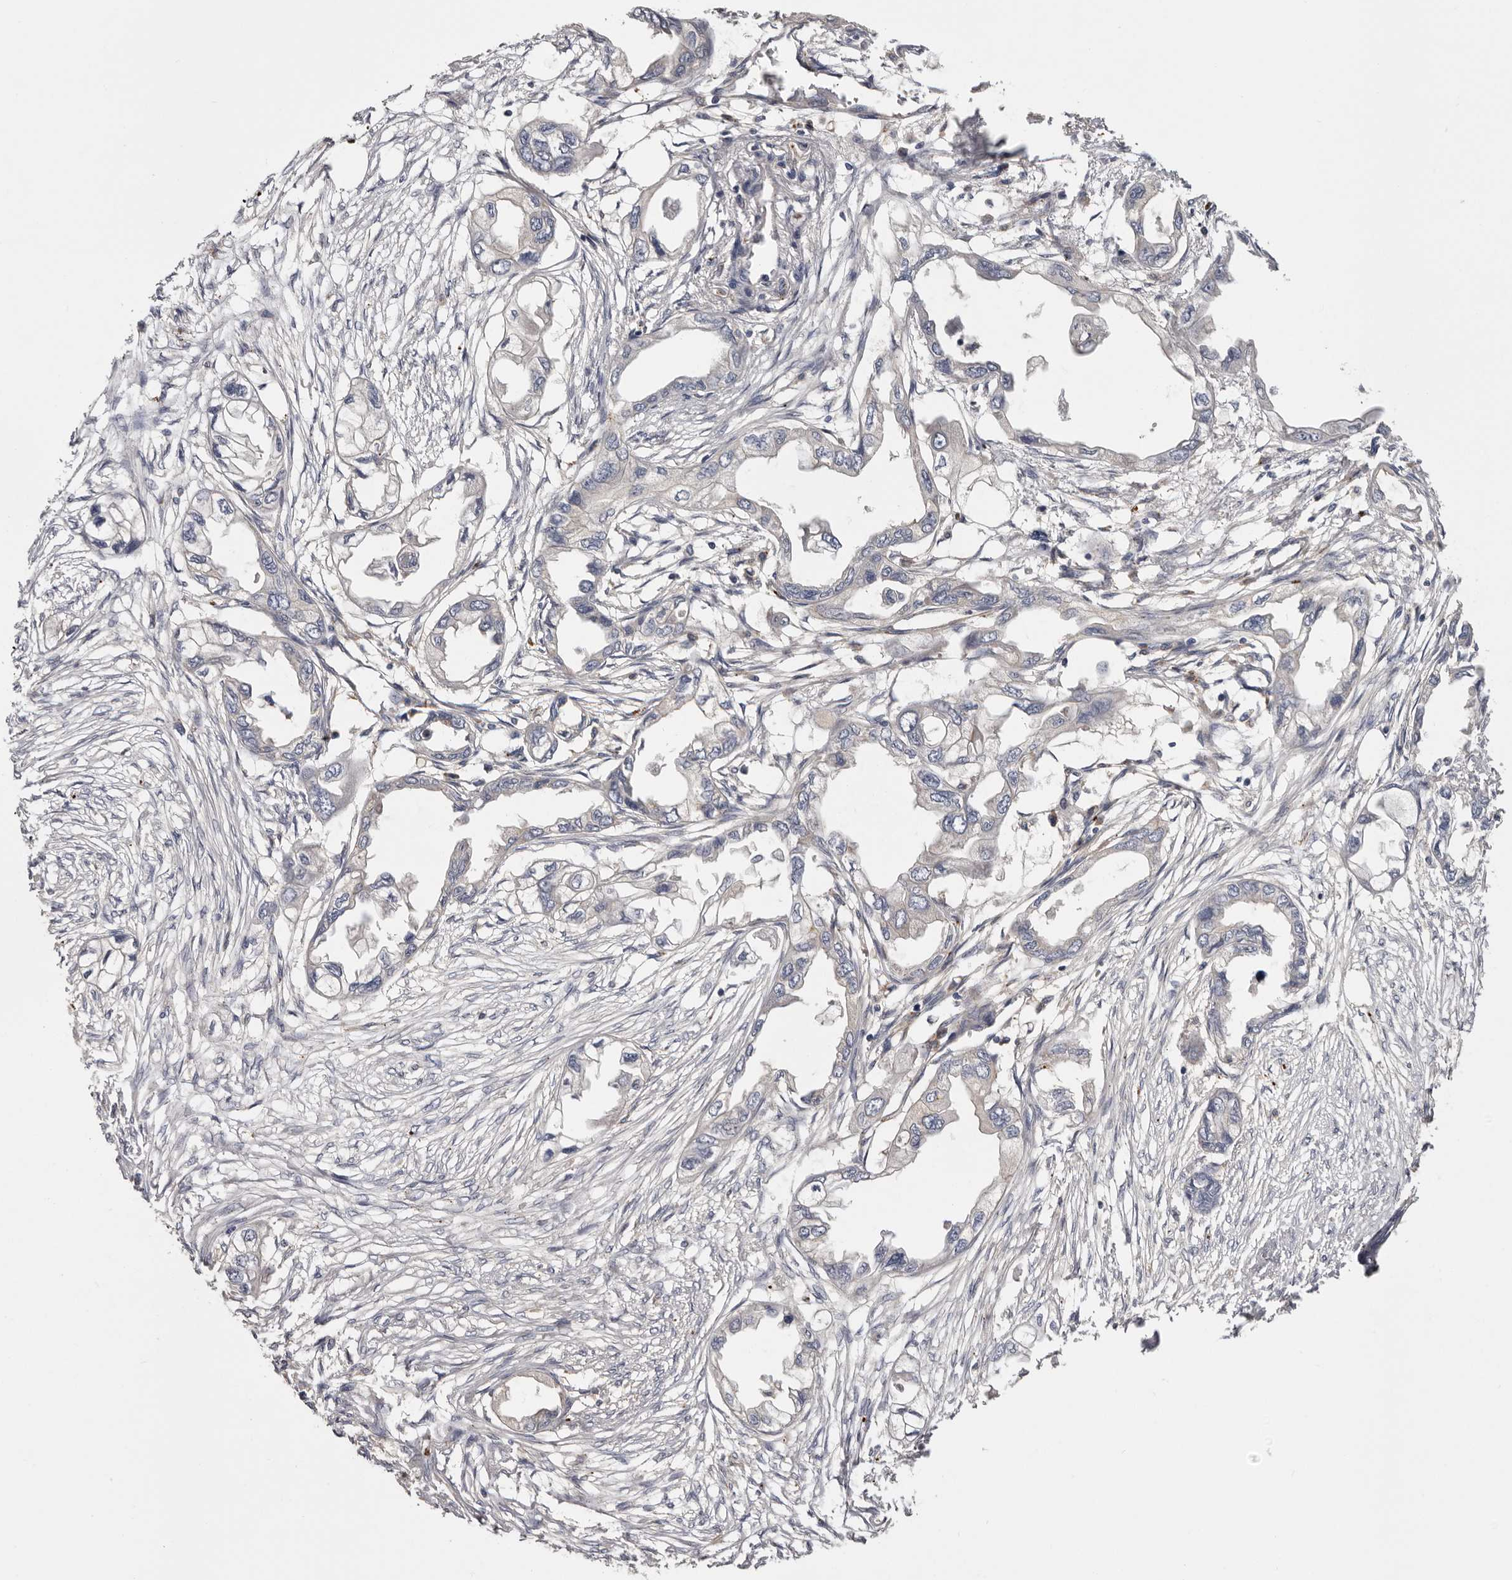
{"staining": {"intensity": "negative", "quantity": "none", "location": "none"}, "tissue": "endometrial cancer", "cell_type": "Tumor cells", "image_type": "cancer", "snomed": [{"axis": "morphology", "description": "Adenocarcinoma, NOS"}, {"axis": "morphology", "description": "Adenocarcinoma, metastatic, NOS"}, {"axis": "topography", "description": "Adipose tissue"}, {"axis": "topography", "description": "Endometrium"}], "caption": "There is no significant staining in tumor cells of endometrial metastatic adenocarcinoma.", "gene": "INKA2", "patient": {"sex": "female", "age": 67}}